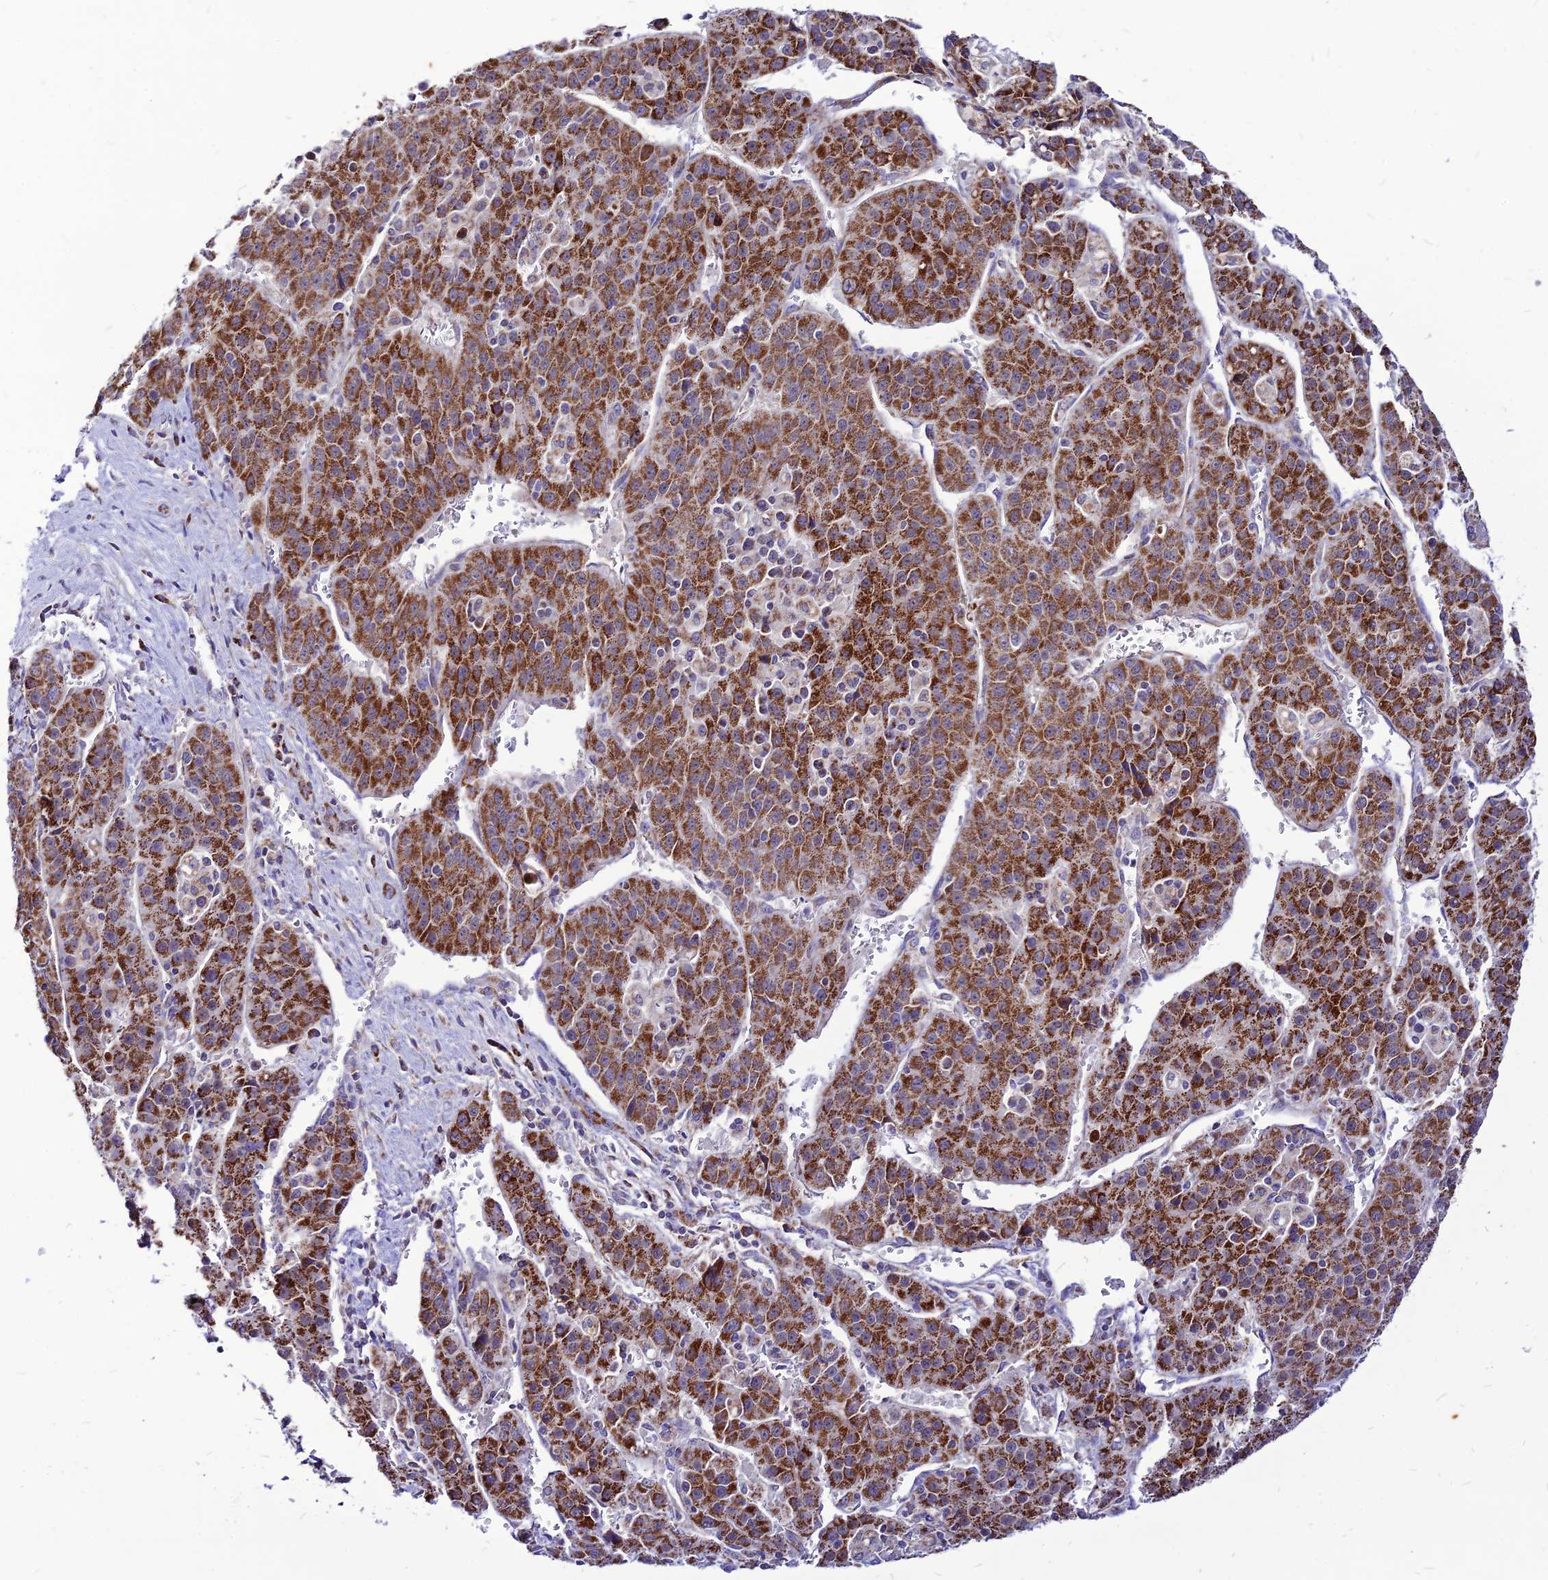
{"staining": {"intensity": "strong", "quantity": ">75%", "location": "cytoplasmic/membranous"}, "tissue": "liver cancer", "cell_type": "Tumor cells", "image_type": "cancer", "snomed": [{"axis": "morphology", "description": "Carcinoma, Hepatocellular, NOS"}, {"axis": "topography", "description": "Liver"}], "caption": "This image demonstrates liver hepatocellular carcinoma stained with immunohistochemistry to label a protein in brown. The cytoplasmic/membranous of tumor cells show strong positivity for the protein. Nuclei are counter-stained blue.", "gene": "ECI1", "patient": {"sex": "female", "age": 53}}